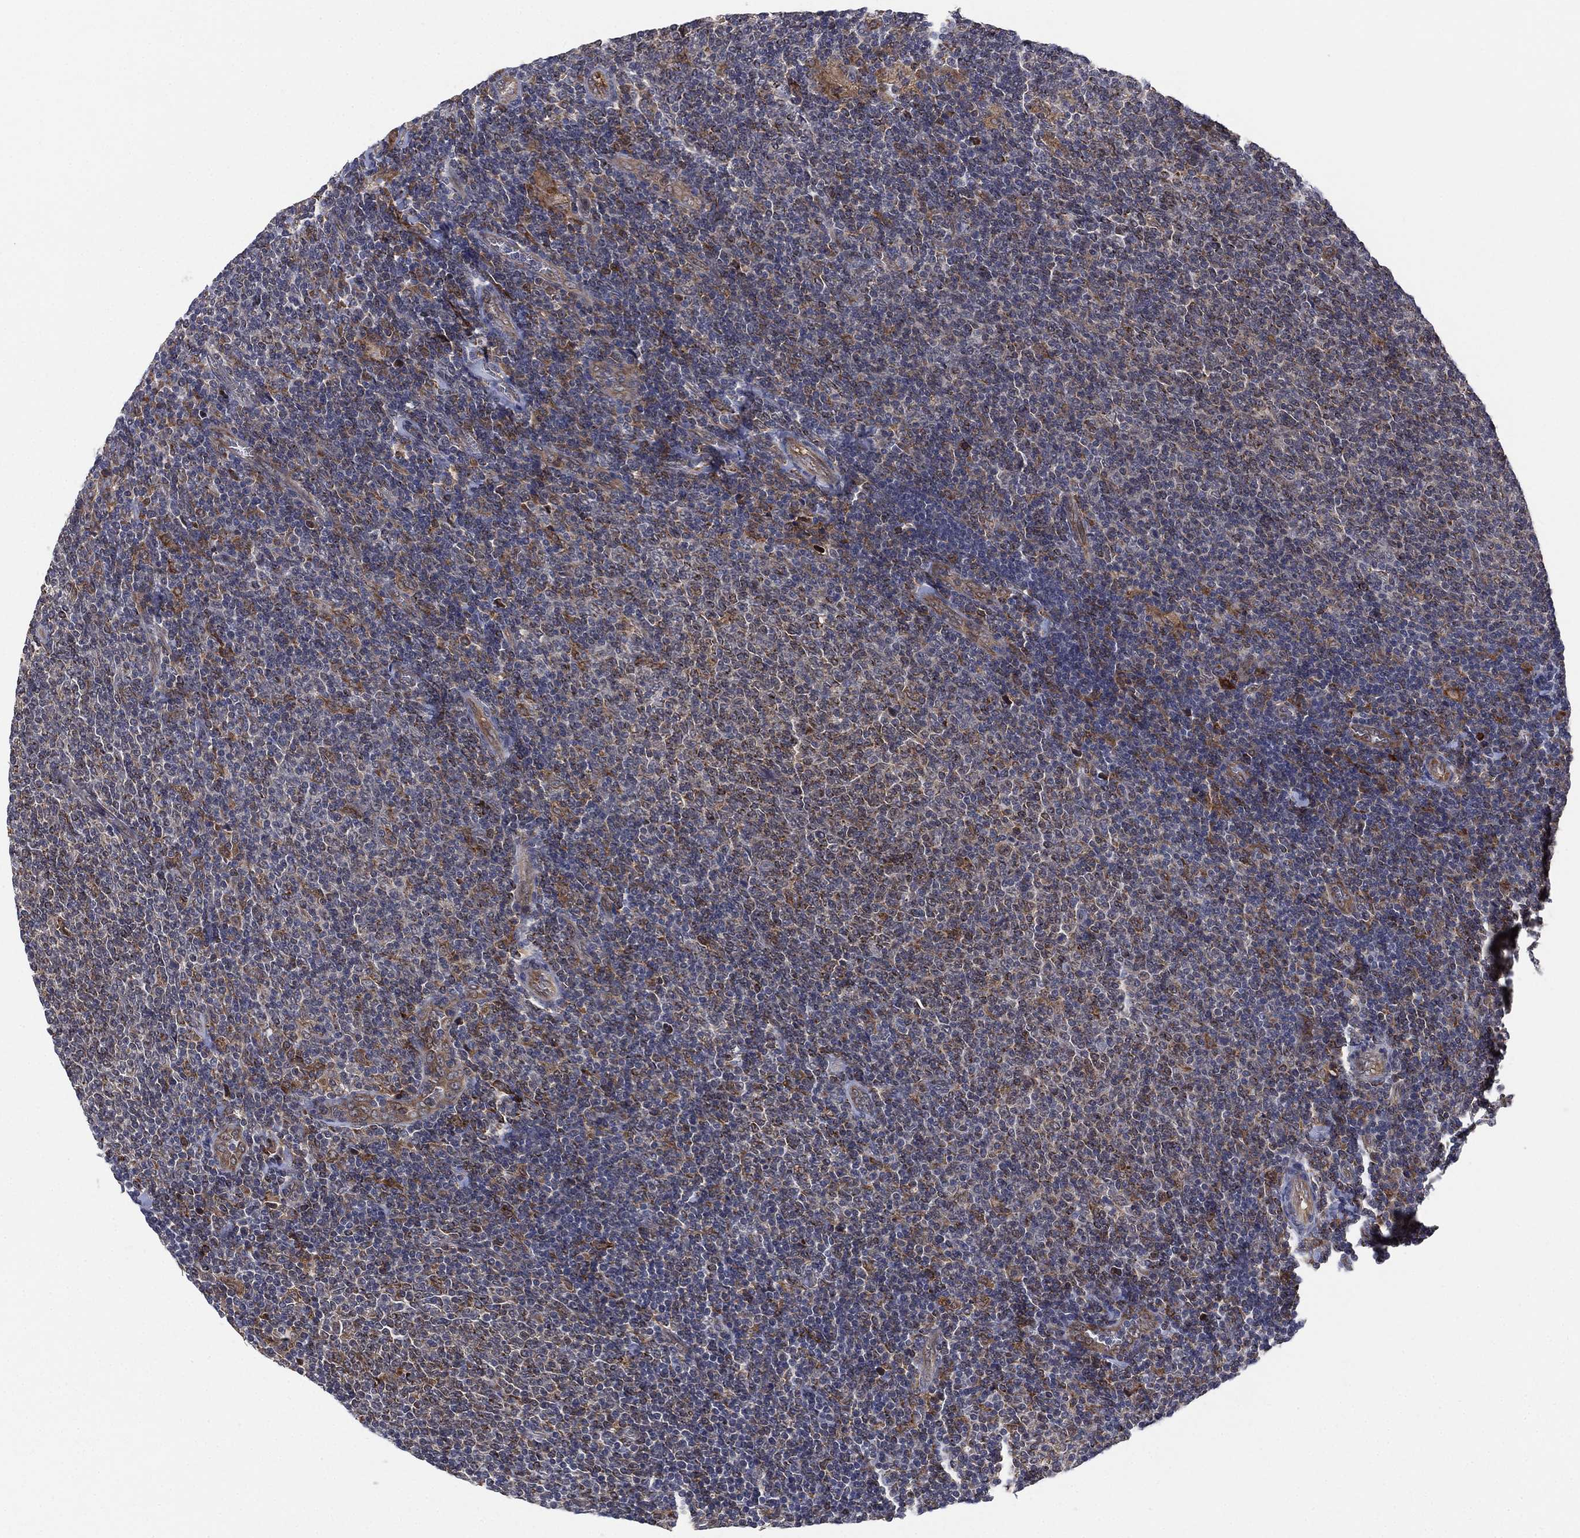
{"staining": {"intensity": "negative", "quantity": "none", "location": "none"}, "tissue": "lymphoma", "cell_type": "Tumor cells", "image_type": "cancer", "snomed": [{"axis": "morphology", "description": "Malignant lymphoma, non-Hodgkin's type, Low grade"}, {"axis": "topography", "description": "Lymph node"}], "caption": "There is no significant staining in tumor cells of lymphoma.", "gene": "FES", "patient": {"sex": "male", "age": 52}}